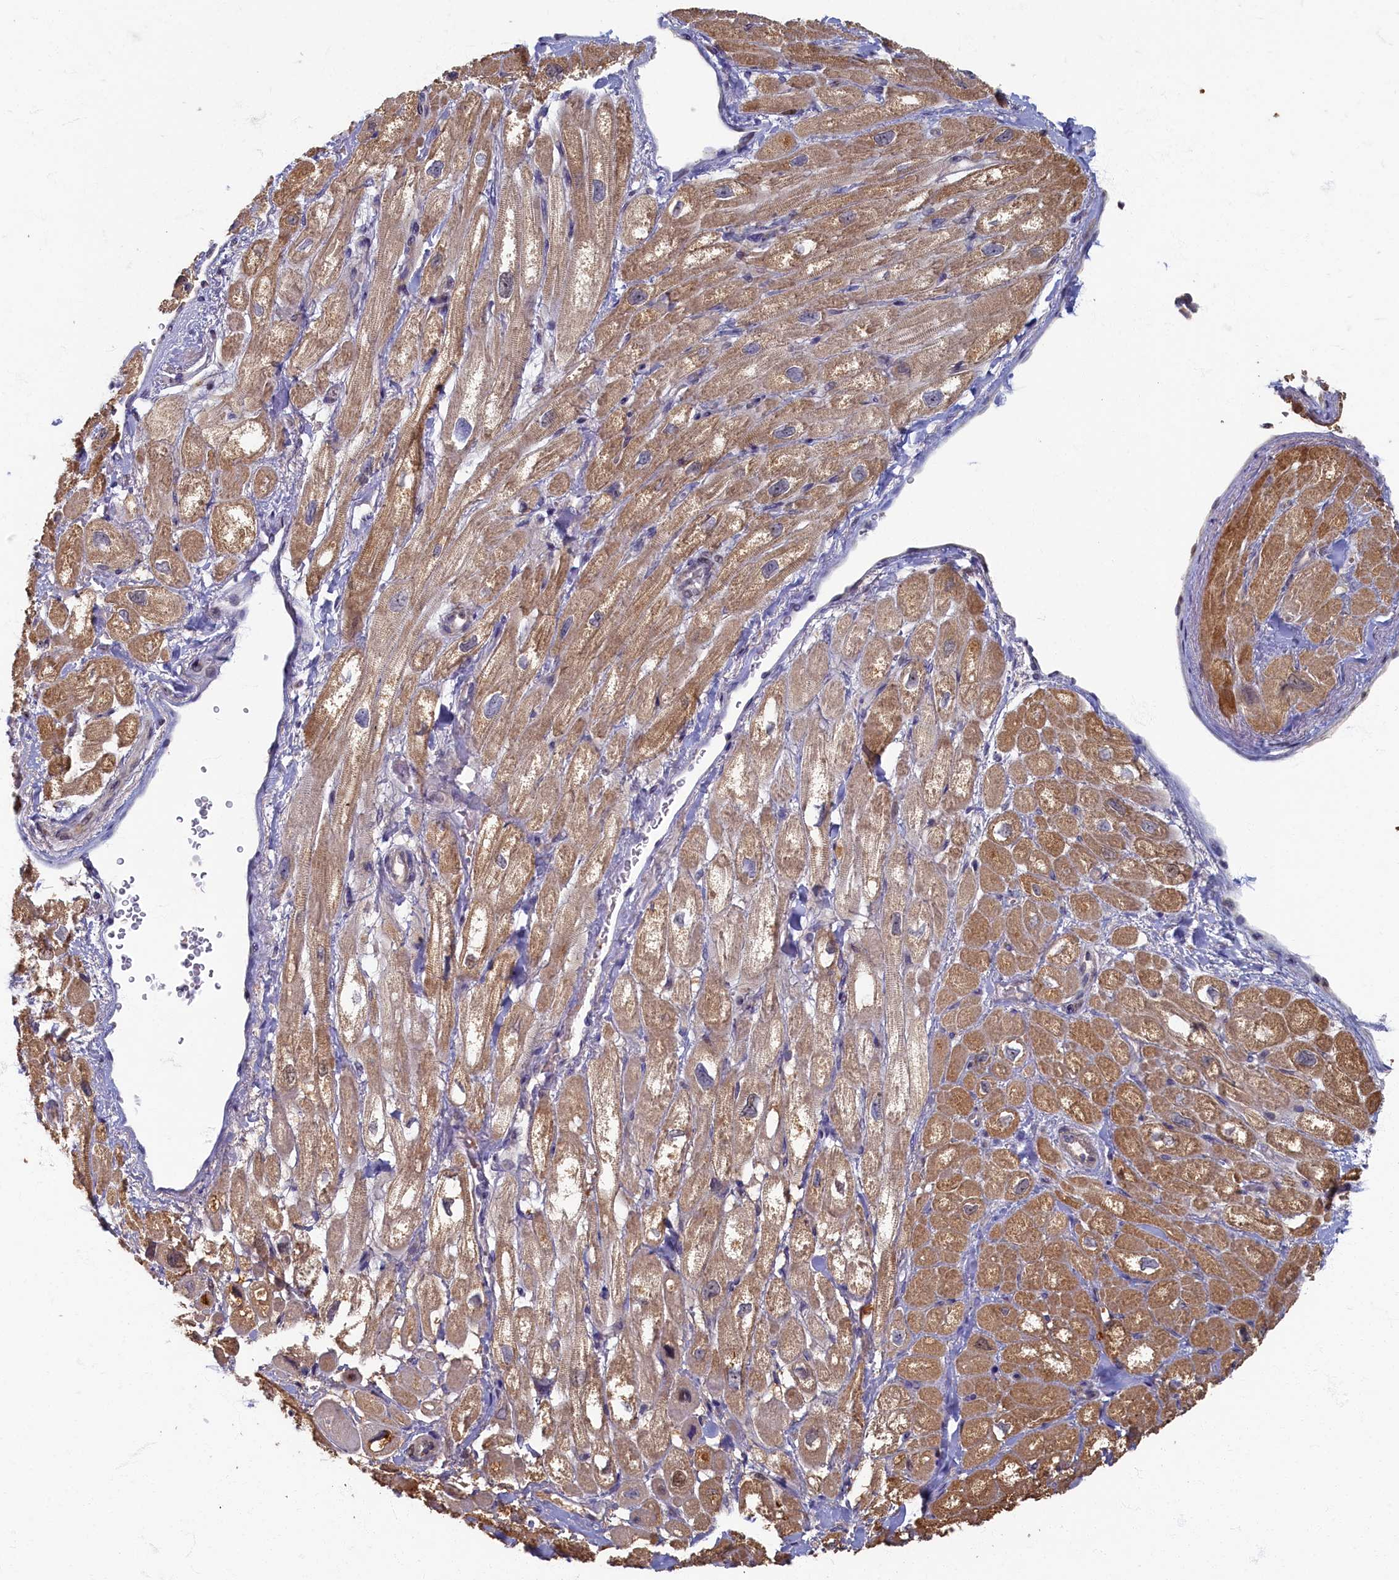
{"staining": {"intensity": "moderate", "quantity": ">75%", "location": "cytoplasmic/membranous"}, "tissue": "heart muscle", "cell_type": "Cardiomyocytes", "image_type": "normal", "snomed": [{"axis": "morphology", "description": "Normal tissue, NOS"}, {"axis": "topography", "description": "Heart"}], "caption": "Moderate cytoplasmic/membranous positivity is identified in about >75% of cardiomyocytes in unremarkable heart muscle. (DAB (3,3'-diaminobenzidine) = brown stain, brightfield microscopy at high magnification).", "gene": "HUNK", "patient": {"sex": "male", "age": 65}}